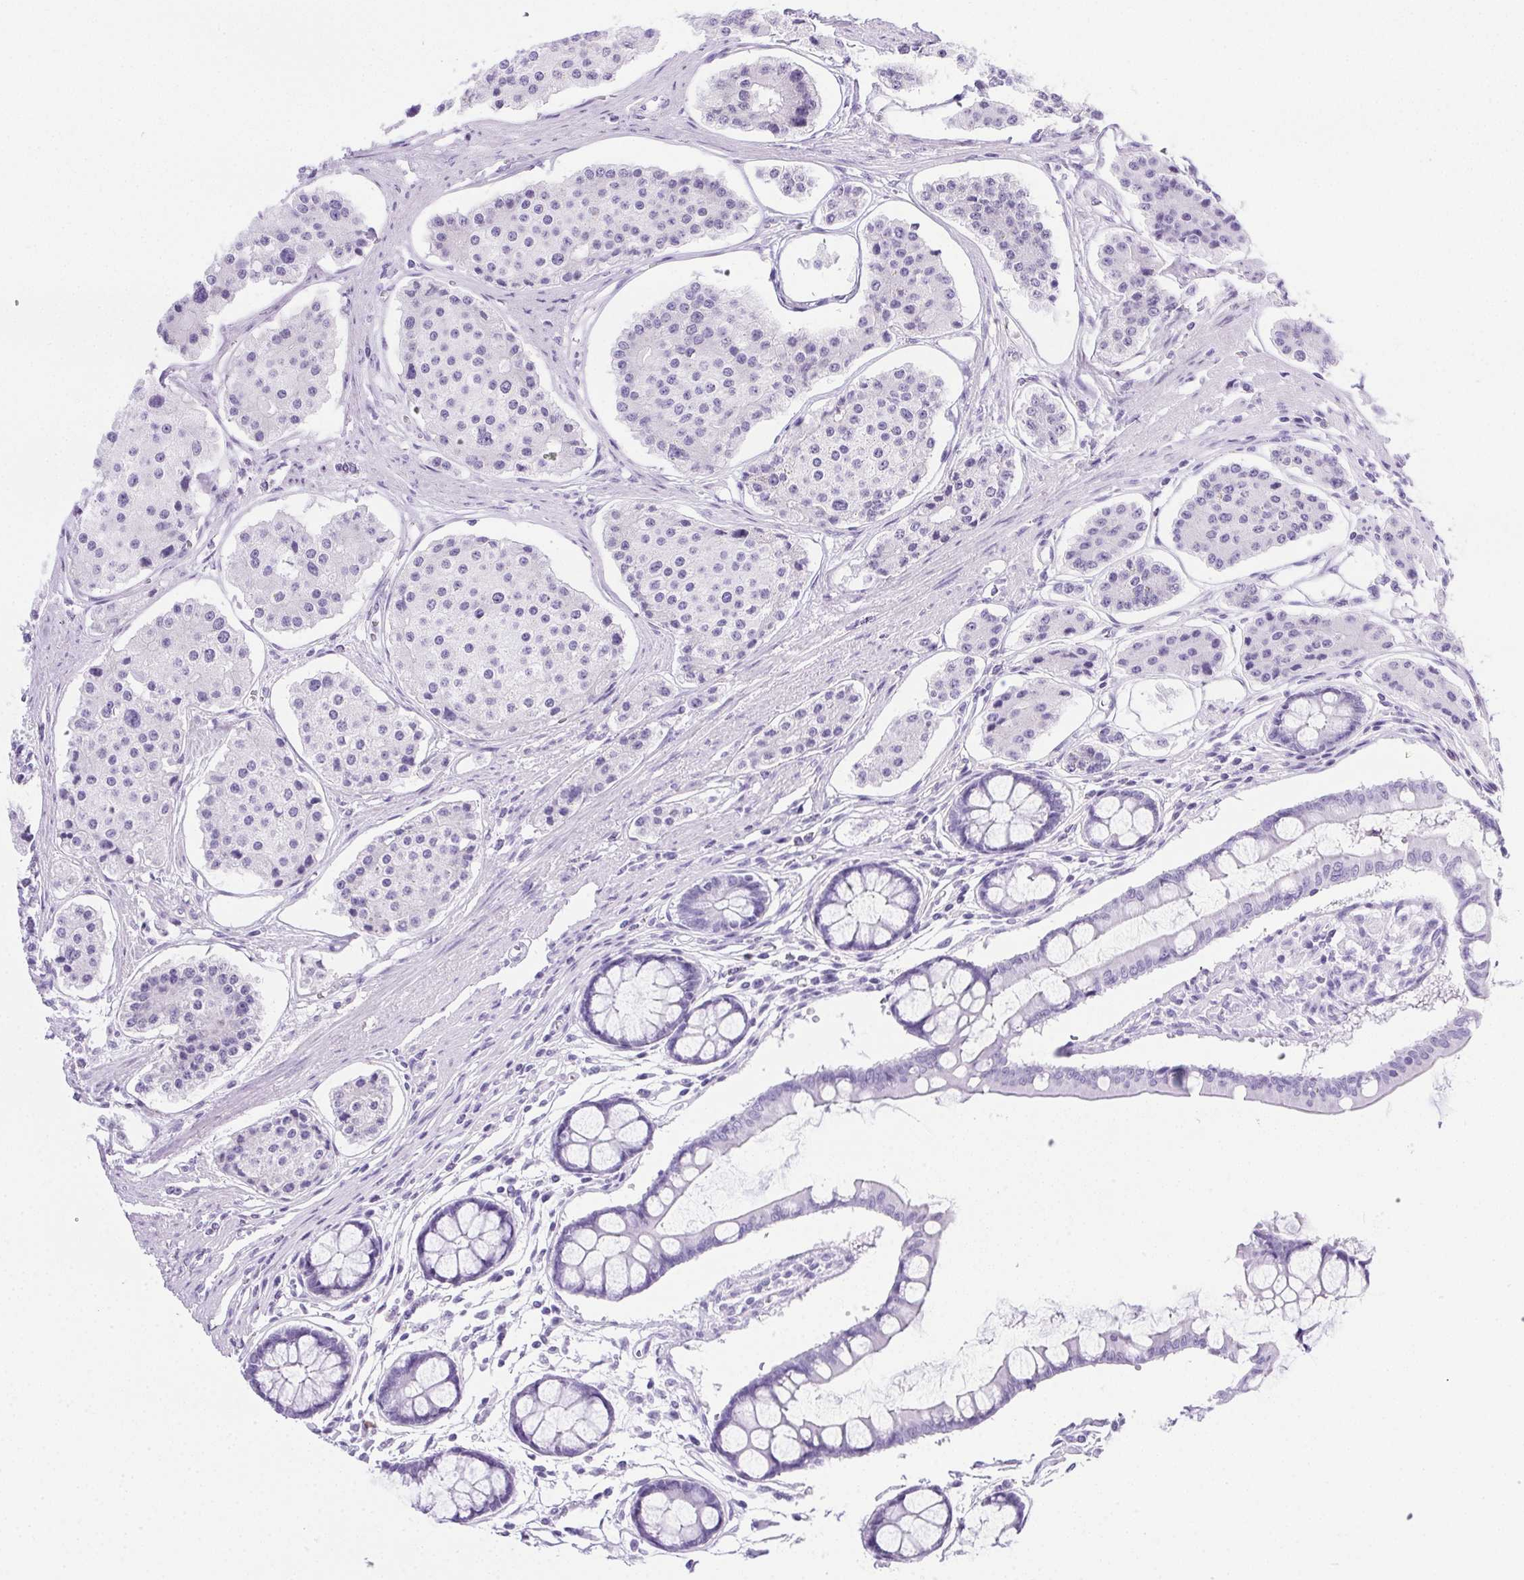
{"staining": {"intensity": "negative", "quantity": "none", "location": "none"}, "tissue": "carcinoid", "cell_type": "Tumor cells", "image_type": "cancer", "snomed": [{"axis": "morphology", "description": "Carcinoid, malignant, NOS"}, {"axis": "topography", "description": "Small intestine"}], "caption": "Human carcinoid (malignant) stained for a protein using immunohistochemistry shows no expression in tumor cells.", "gene": "SPACA5B", "patient": {"sex": "female", "age": 65}}